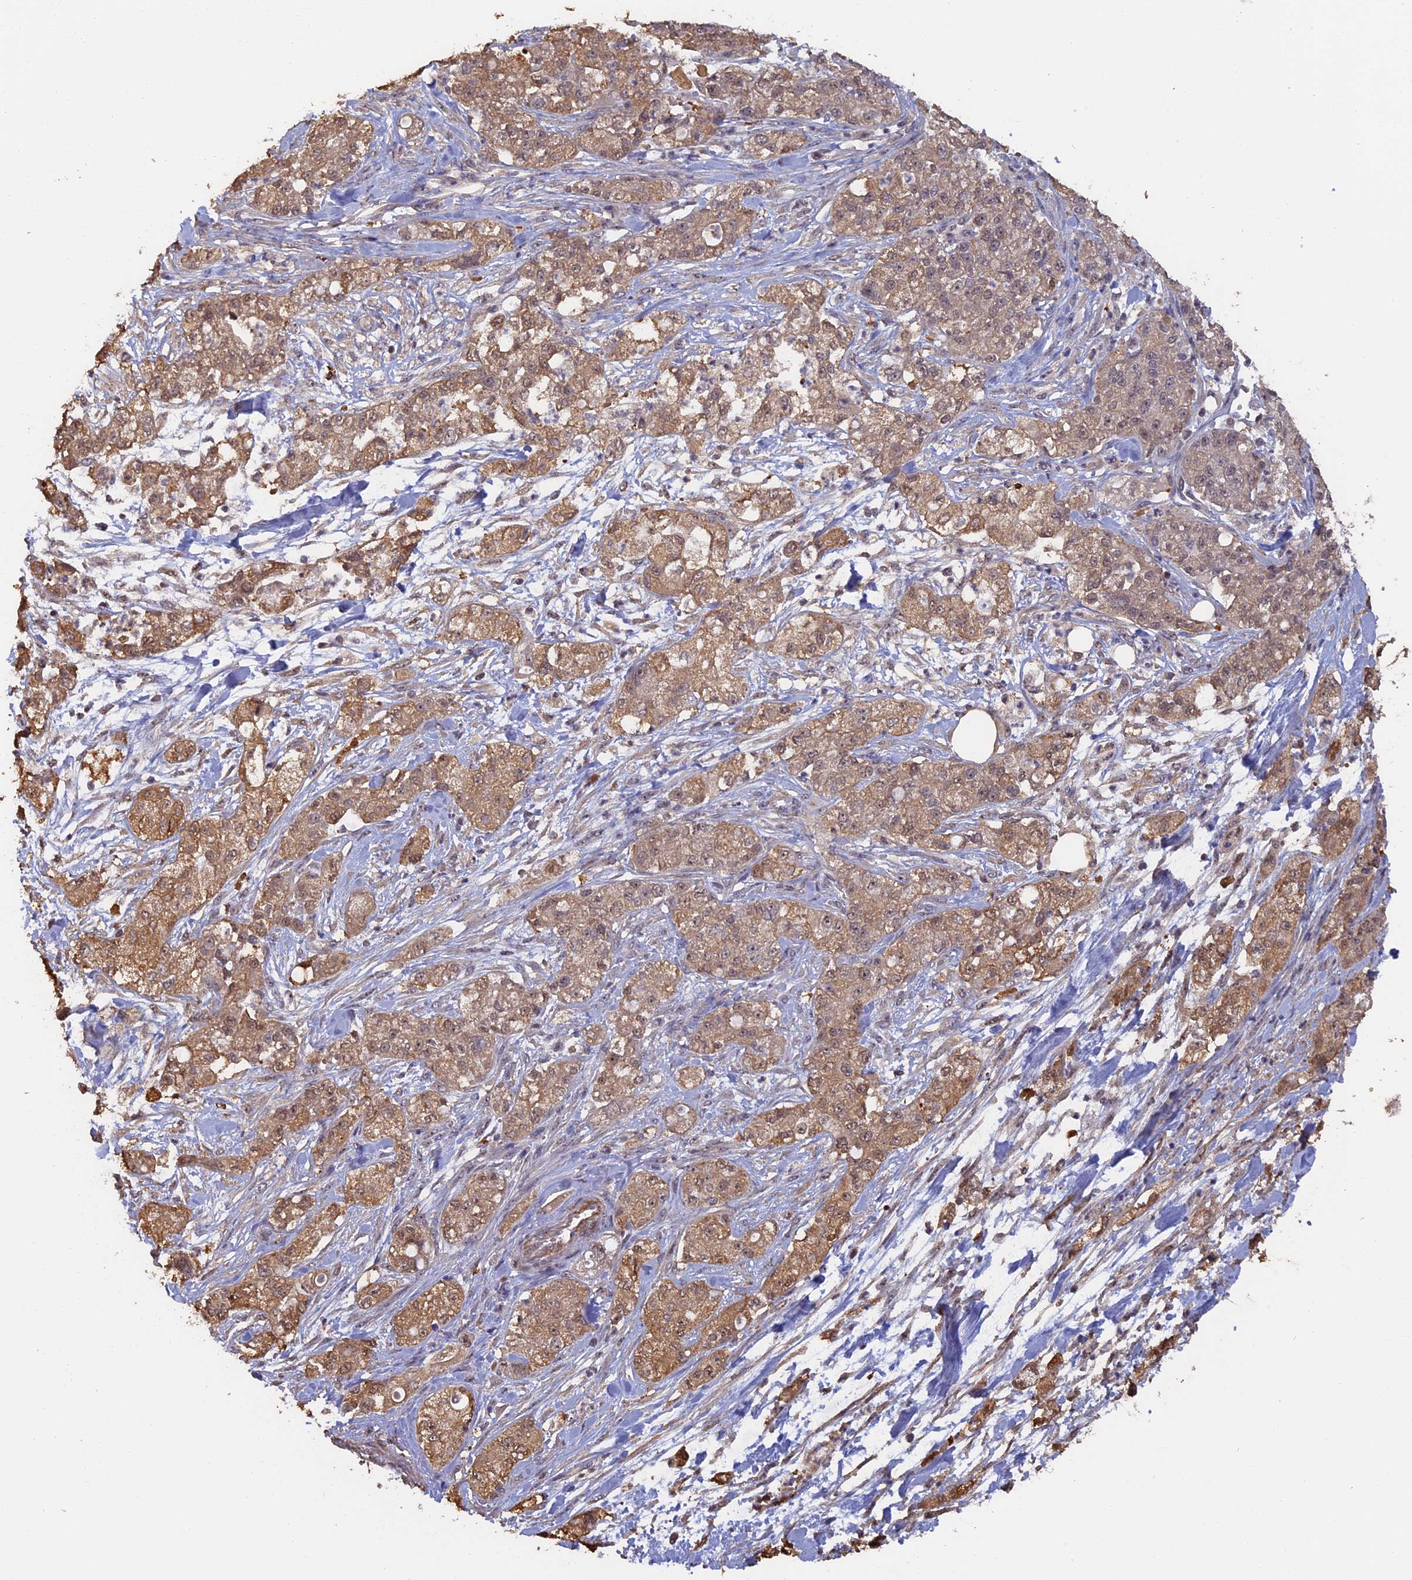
{"staining": {"intensity": "moderate", "quantity": ">75%", "location": "cytoplasmic/membranous,nuclear"}, "tissue": "pancreatic cancer", "cell_type": "Tumor cells", "image_type": "cancer", "snomed": [{"axis": "morphology", "description": "Adenocarcinoma, NOS"}, {"axis": "topography", "description": "Pancreas"}], "caption": "Protein staining demonstrates moderate cytoplasmic/membranous and nuclear expression in approximately >75% of tumor cells in pancreatic cancer (adenocarcinoma).", "gene": "FAM98C", "patient": {"sex": "female", "age": 78}}